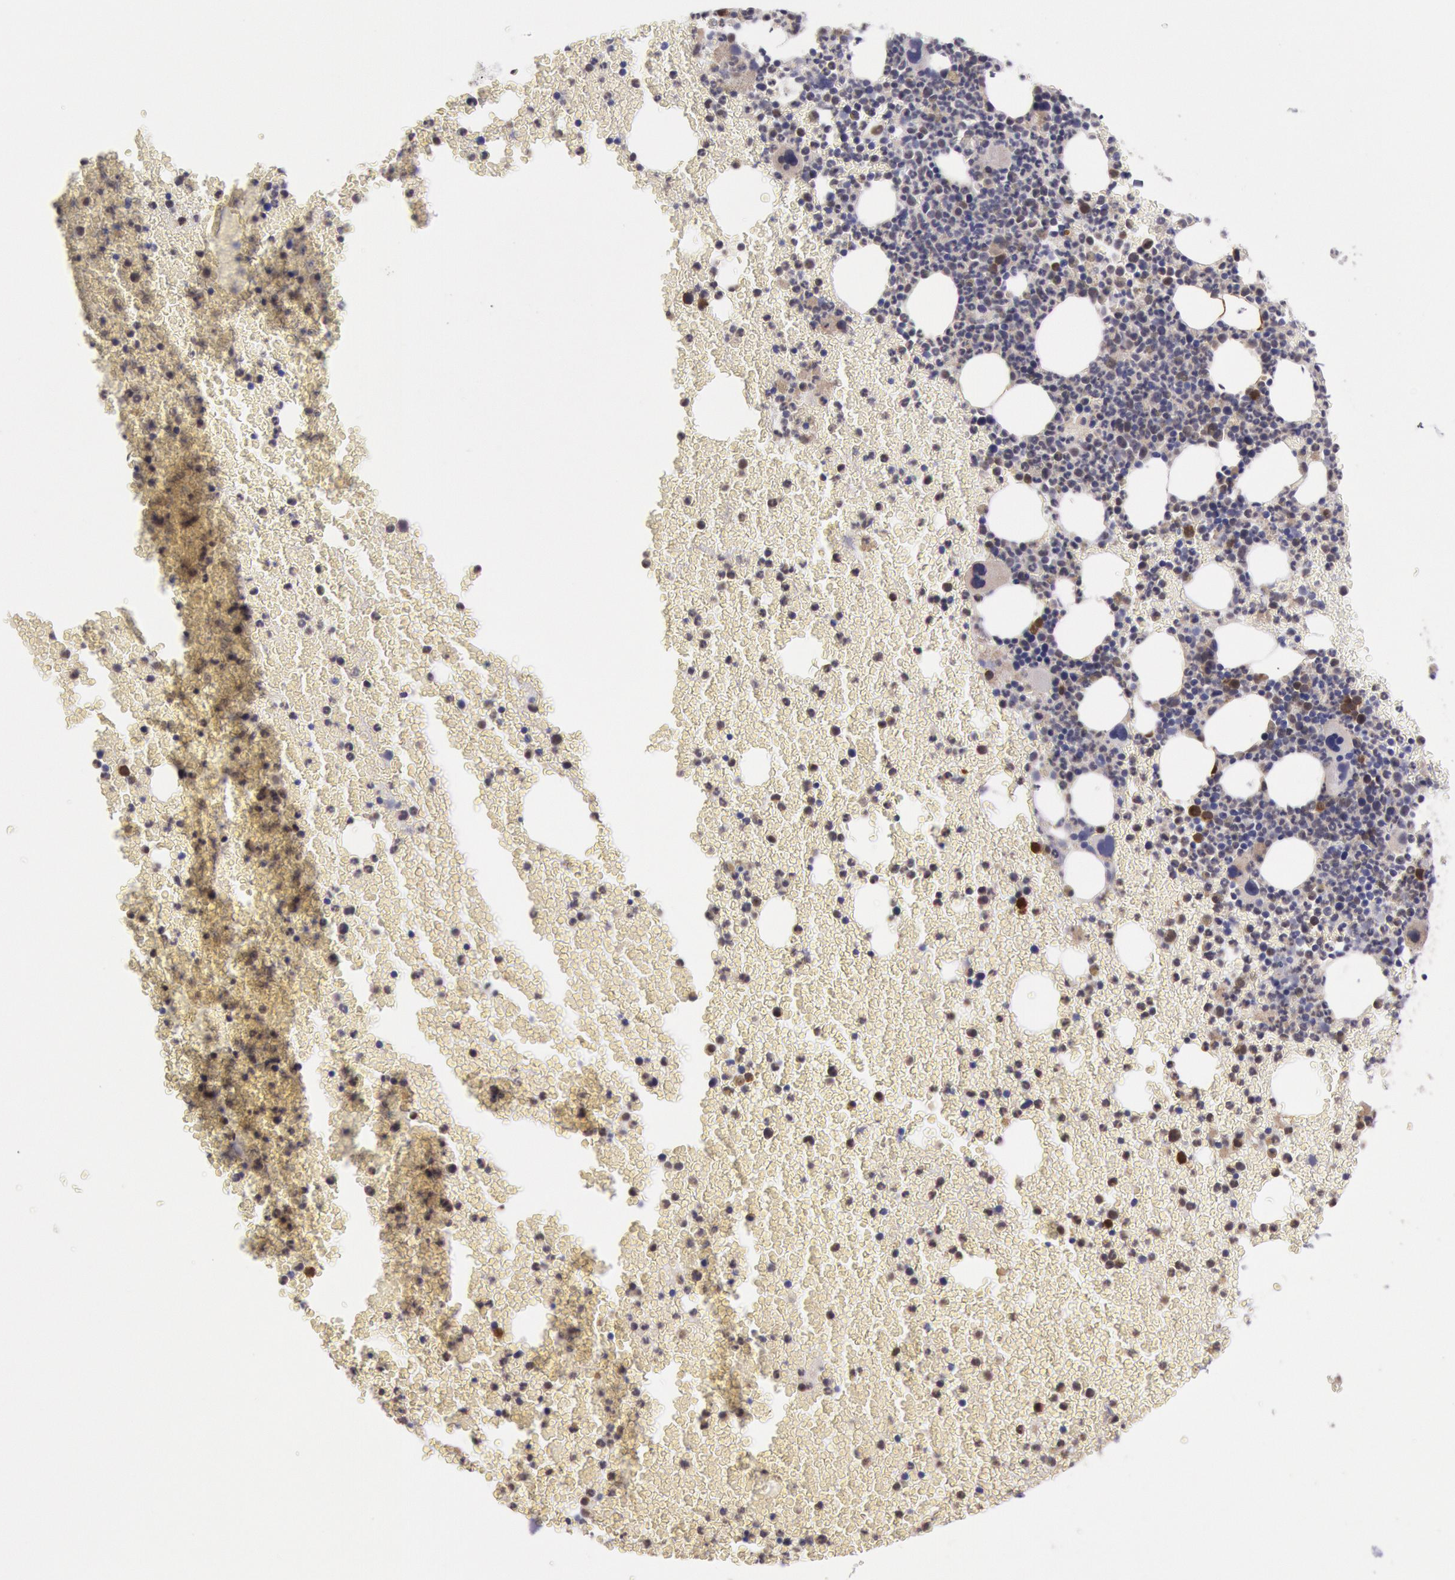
{"staining": {"intensity": "moderate", "quantity": "<25%", "location": "cytoplasmic/membranous,nuclear"}, "tissue": "bone marrow", "cell_type": "Hematopoietic cells", "image_type": "normal", "snomed": [{"axis": "morphology", "description": "Normal tissue, NOS"}, {"axis": "topography", "description": "Bone marrow"}], "caption": "Approximately <25% of hematopoietic cells in normal human bone marrow display moderate cytoplasmic/membranous,nuclear protein staining as visualized by brown immunohistochemical staining.", "gene": "MPST", "patient": {"sex": "female", "age": 53}}